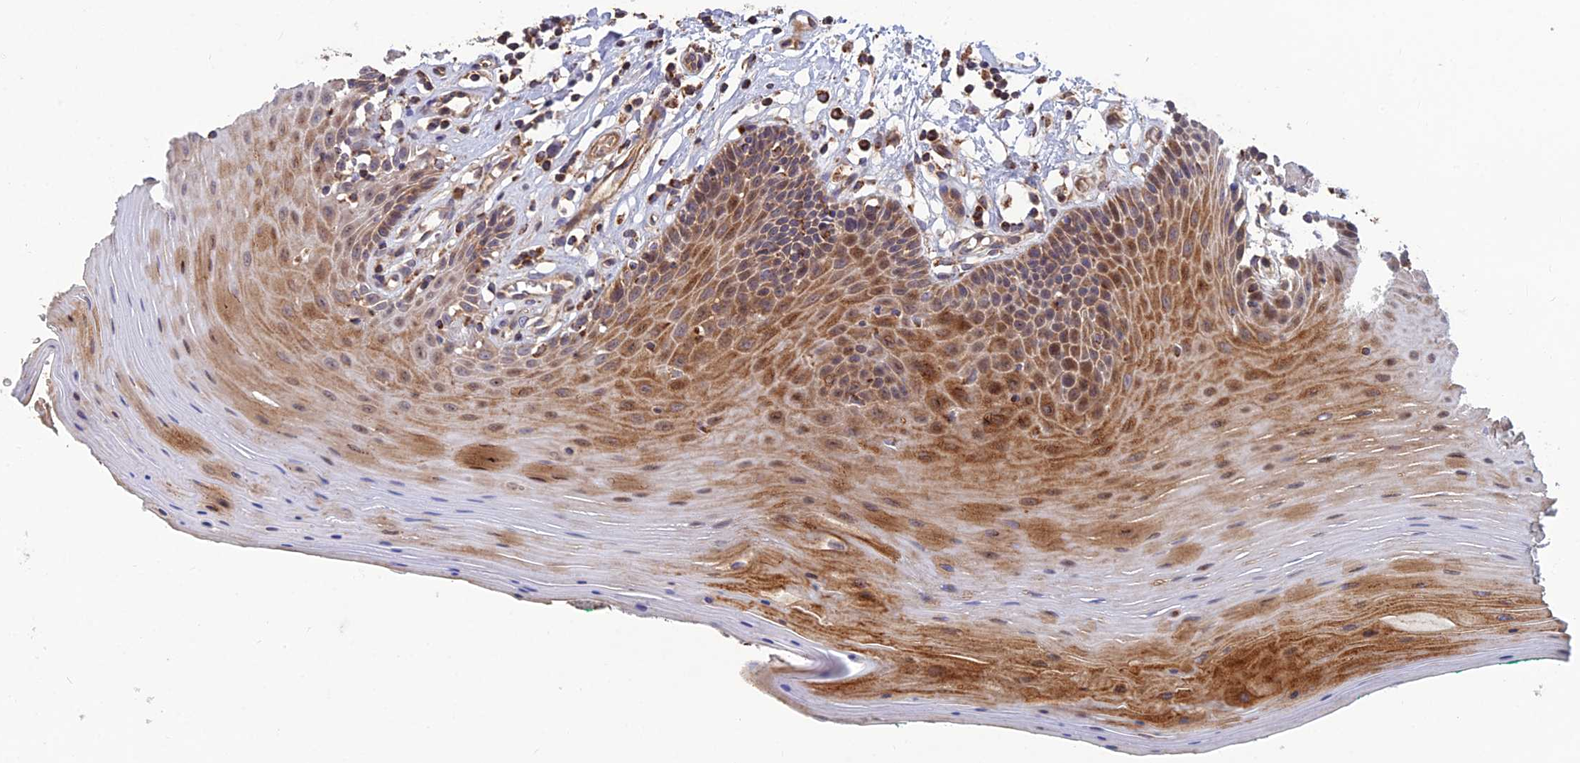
{"staining": {"intensity": "moderate", "quantity": ">75%", "location": "cytoplasmic/membranous"}, "tissue": "oral mucosa", "cell_type": "Squamous epithelial cells", "image_type": "normal", "snomed": [{"axis": "morphology", "description": "Normal tissue, NOS"}, {"axis": "topography", "description": "Skeletal muscle"}, {"axis": "topography", "description": "Oral tissue"}], "caption": "High-magnification brightfield microscopy of benign oral mucosa stained with DAB (brown) and counterstained with hematoxylin (blue). squamous epithelial cells exhibit moderate cytoplasmic/membranous expression is seen in approximately>75% of cells.", "gene": "RIC8B", "patient": {"sex": "male", "age": 58}}